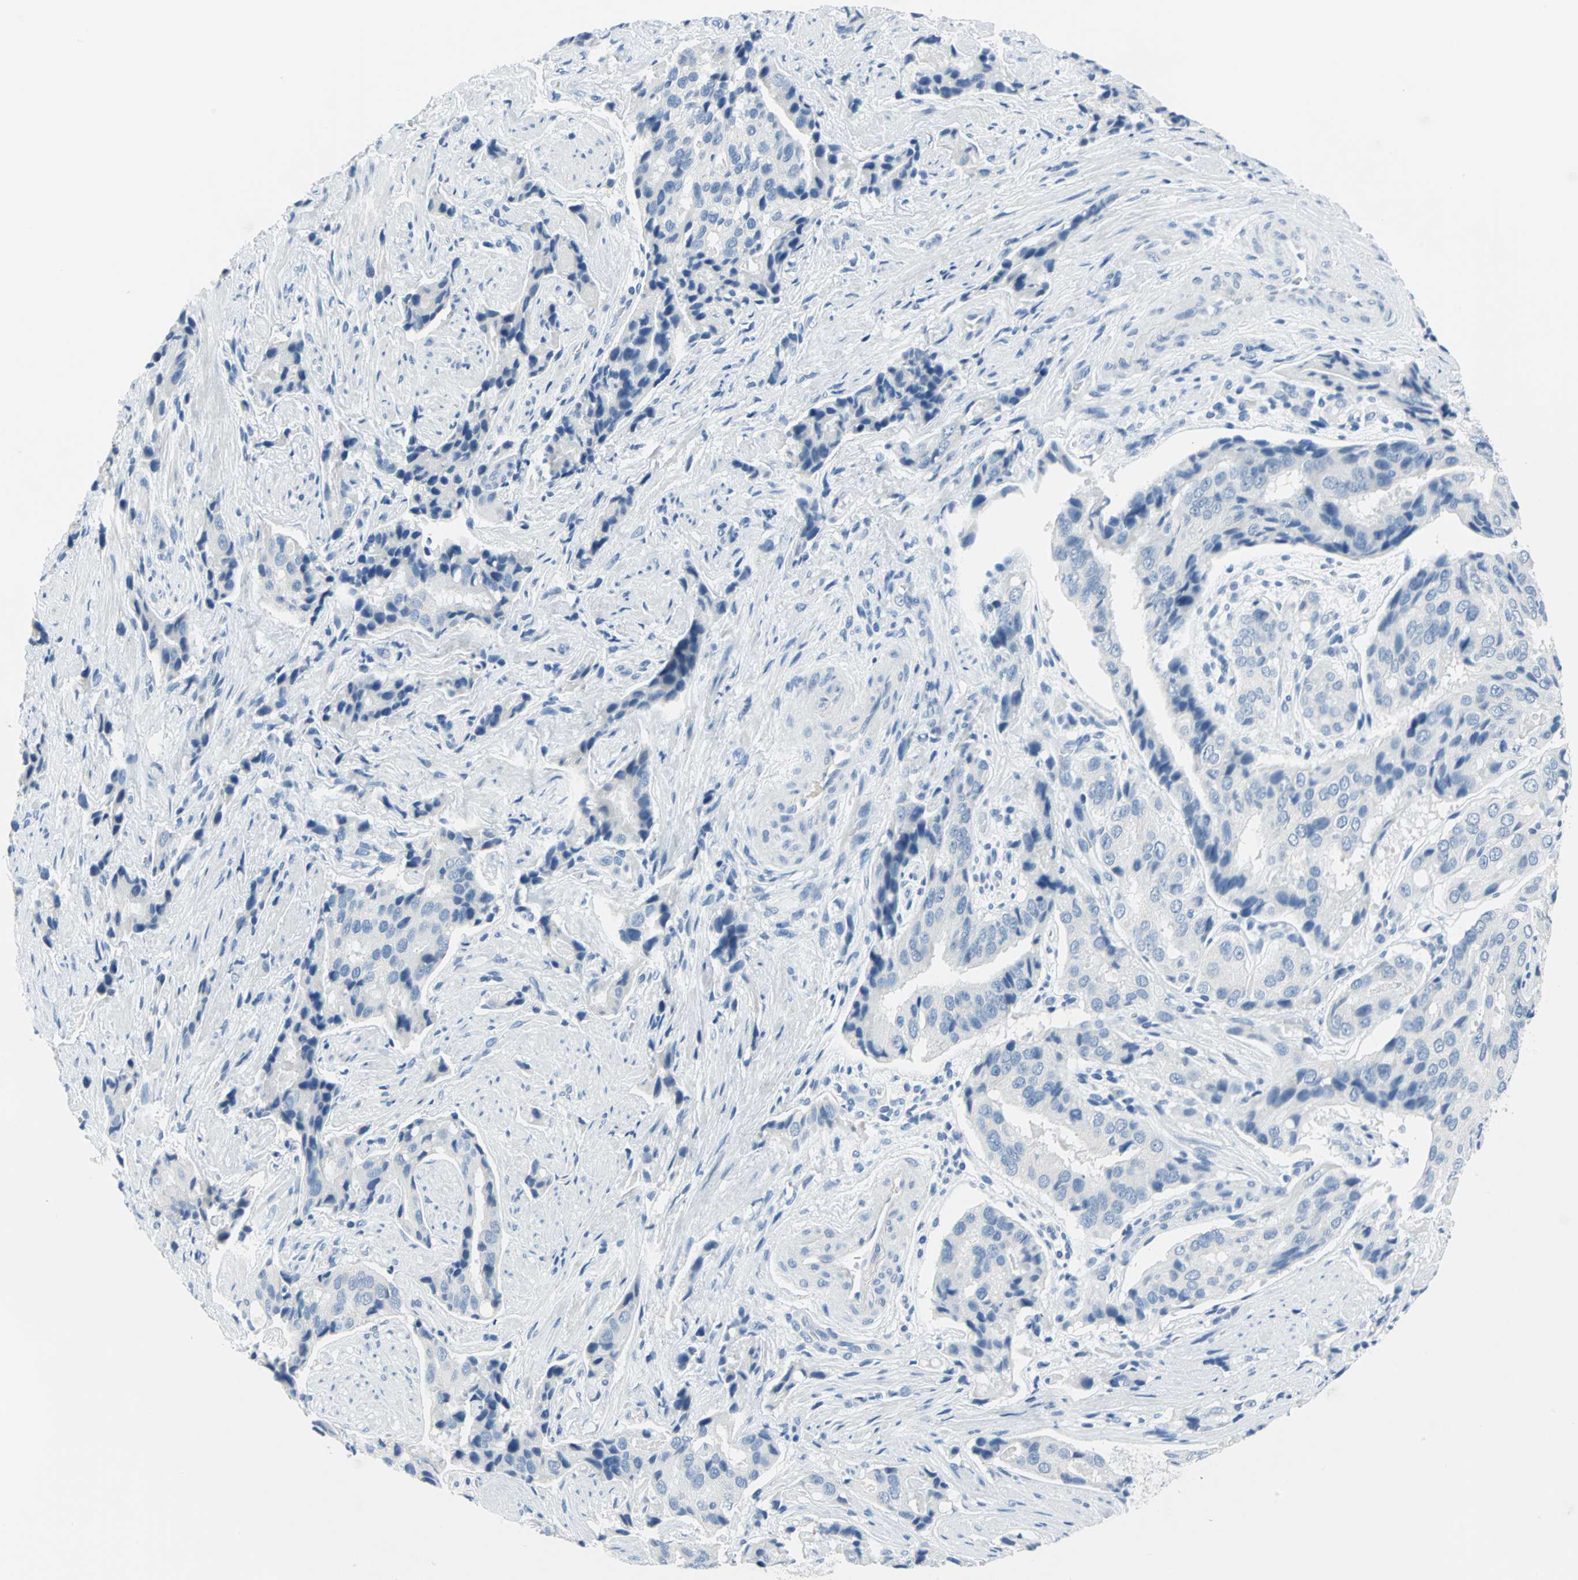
{"staining": {"intensity": "negative", "quantity": "none", "location": "none"}, "tissue": "prostate cancer", "cell_type": "Tumor cells", "image_type": "cancer", "snomed": [{"axis": "morphology", "description": "Adenocarcinoma, High grade"}, {"axis": "topography", "description": "Prostate"}], "caption": "Immunohistochemical staining of prostate cancer (high-grade adenocarcinoma) demonstrates no significant staining in tumor cells.", "gene": "PKLR", "patient": {"sex": "male", "age": 58}}